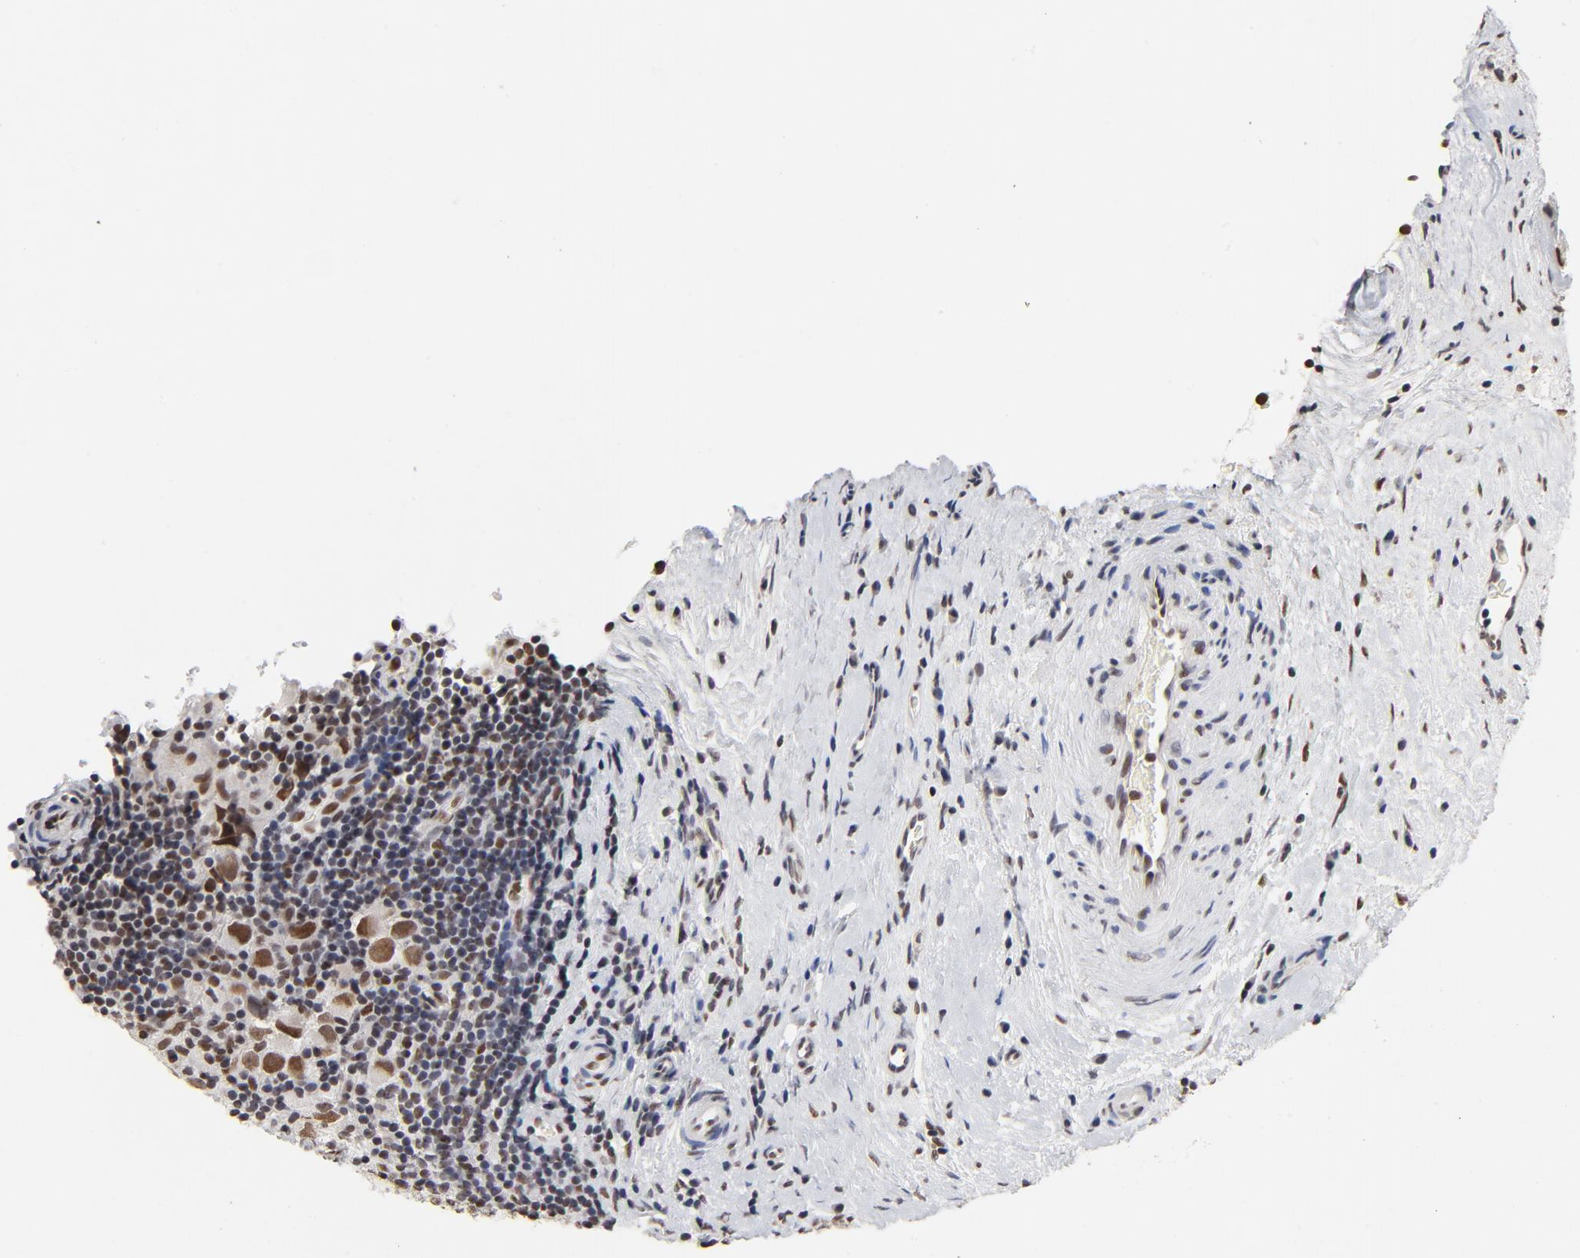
{"staining": {"intensity": "moderate", "quantity": ">75%", "location": "nuclear"}, "tissue": "testis cancer", "cell_type": "Tumor cells", "image_type": "cancer", "snomed": [{"axis": "morphology", "description": "Carcinoma, Embryonal, NOS"}, {"axis": "topography", "description": "Testis"}], "caption": "Tumor cells show medium levels of moderate nuclear staining in approximately >75% of cells in human testis cancer (embryonal carcinoma). The protein of interest is shown in brown color, while the nuclei are stained blue.", "gene": "TP53BP1", "patient": {"sex": "male", "age": 21}}